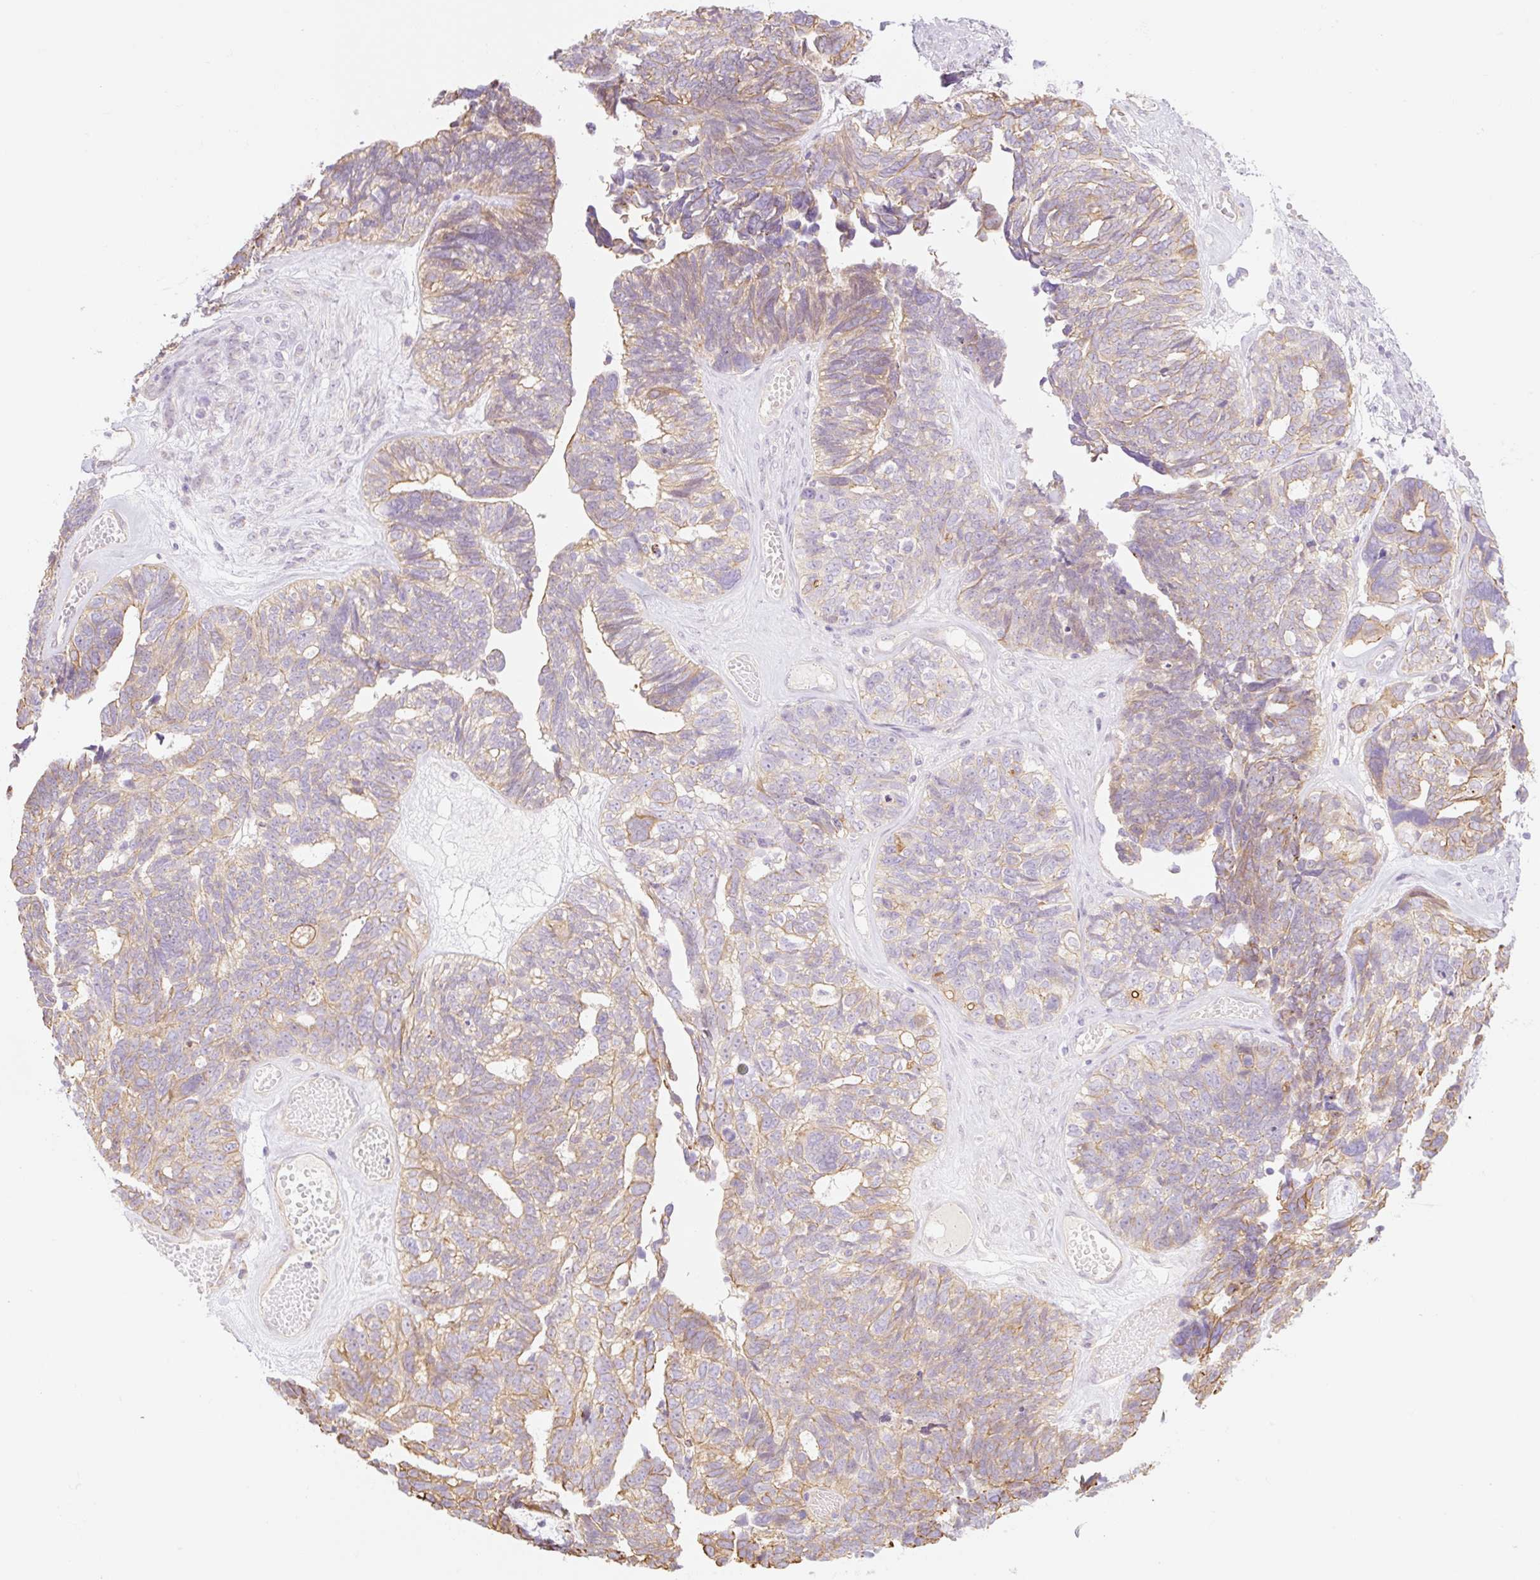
{"staining": {"intensity": "weak", "quantity": ">75%", "location": "cytoplasmic/membranous"}, "tissue": "ovarian cancer", "cell_type": "Tumor cells", "image_type": "cancer", "snomed": [{"axis": "morphology", "description": "Cystadenocarcinoma, serous, NOS"}, {"axis": "topography", "description": "Ovary"}], "caption": "A low amount of weak cytoplasmic/membranous positivity is seen in approximately >75% of tumor cells in ovarian cancer tissue.", "gene": "NLRP5", "patient": {"sex": "female", "age": 79}}